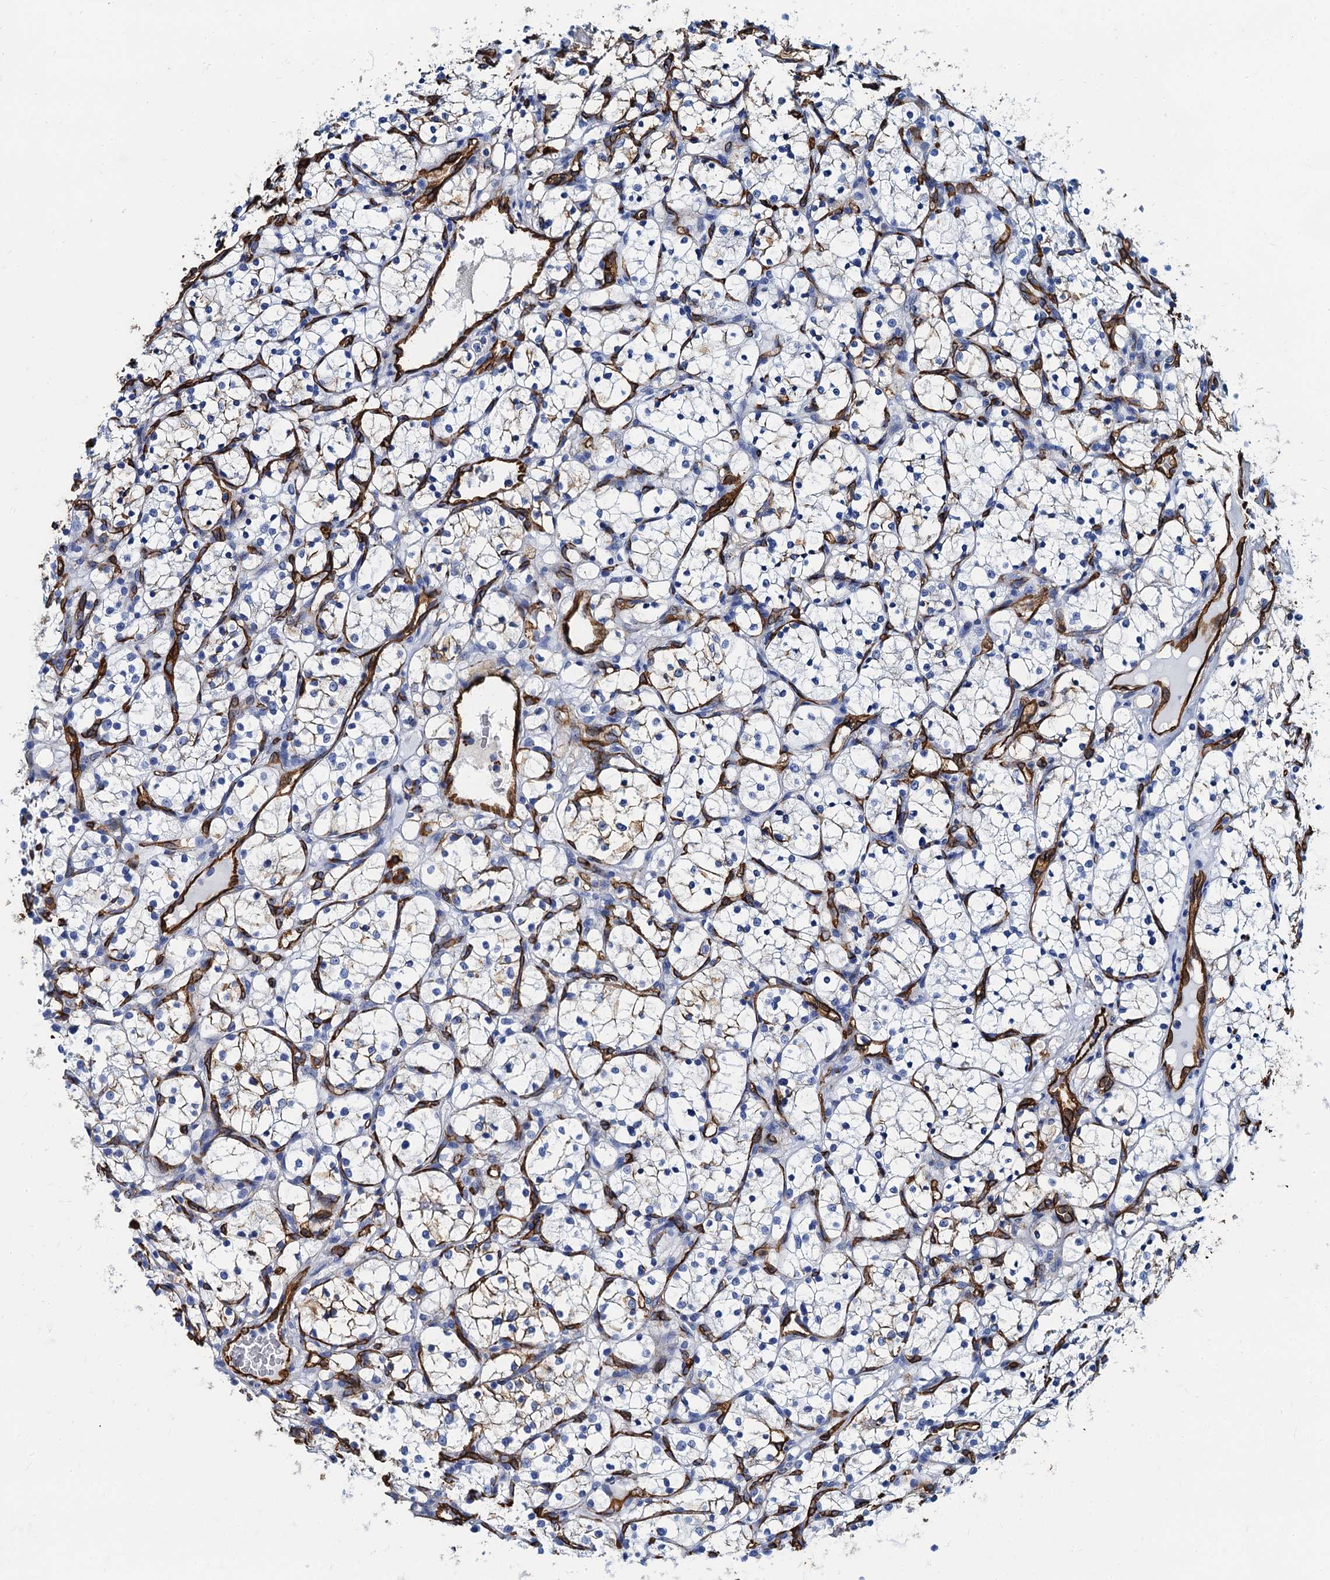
{"staining": {"intensity": "moderate", "quantity": "<25%", "location": "cytoplasmic/membranous"}, "tissue": "renal cancer", "cell_type": "Tumor cells", "image_type": "cancer", "snomed": [{"axis": "morphology", "description": "Adenocarcinoma, NOS"}, {"axis": "topography", "description": "Kidney"}], "caption": "This micrograph reveals renal adenocarcinoma stained with IHC to label a protein in brown. The cytoplasmic/membranous of tumor cells show moderate positivity for the protein. Nuclei are counter-stained blue.", "gene": "CAVIN2", "patient": {"sex": "female", "age": 69}}